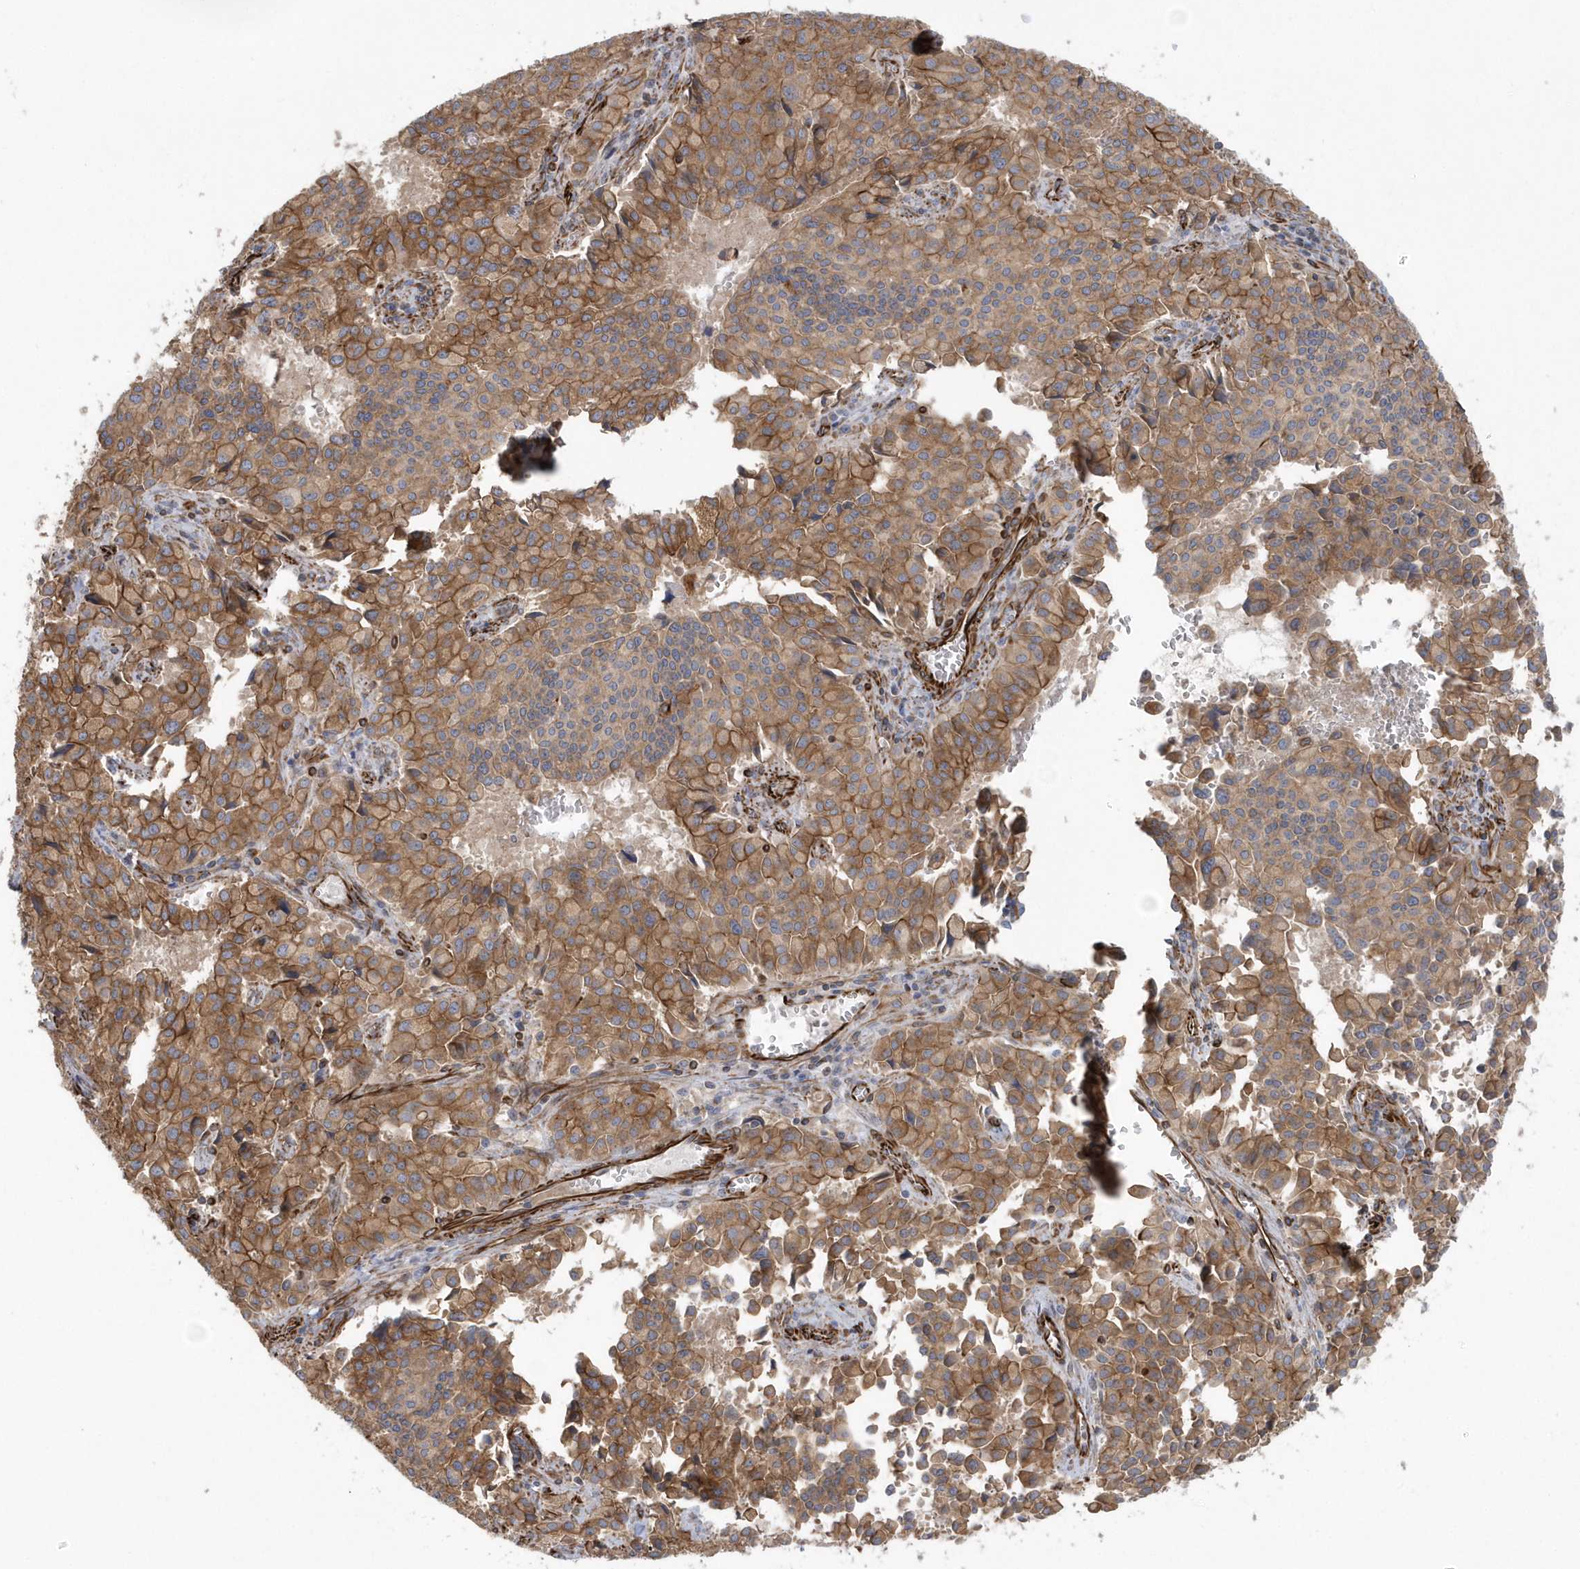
{"staining": {"intensity": "strong", "quantity": ">75%", "location": "cytoplasmic/membranous"}, "tissue": "pancreatic cancer", "cell_type": "Tumor cells", "image_type": "cancer", "snomed": [{"axis": "morphology", "description": "Adenocarcinoma, NOS"}, {"axis": "topography", "description": "Pancreas"}], "caption": "The image shows immunohistochemical staining of pancreatic cancer. There is strong cytoplasmic/membranous expression is present in about >75% of tumor cells.", "gene": "RAB17", "patient": {"sex": "male", "age": 65}}